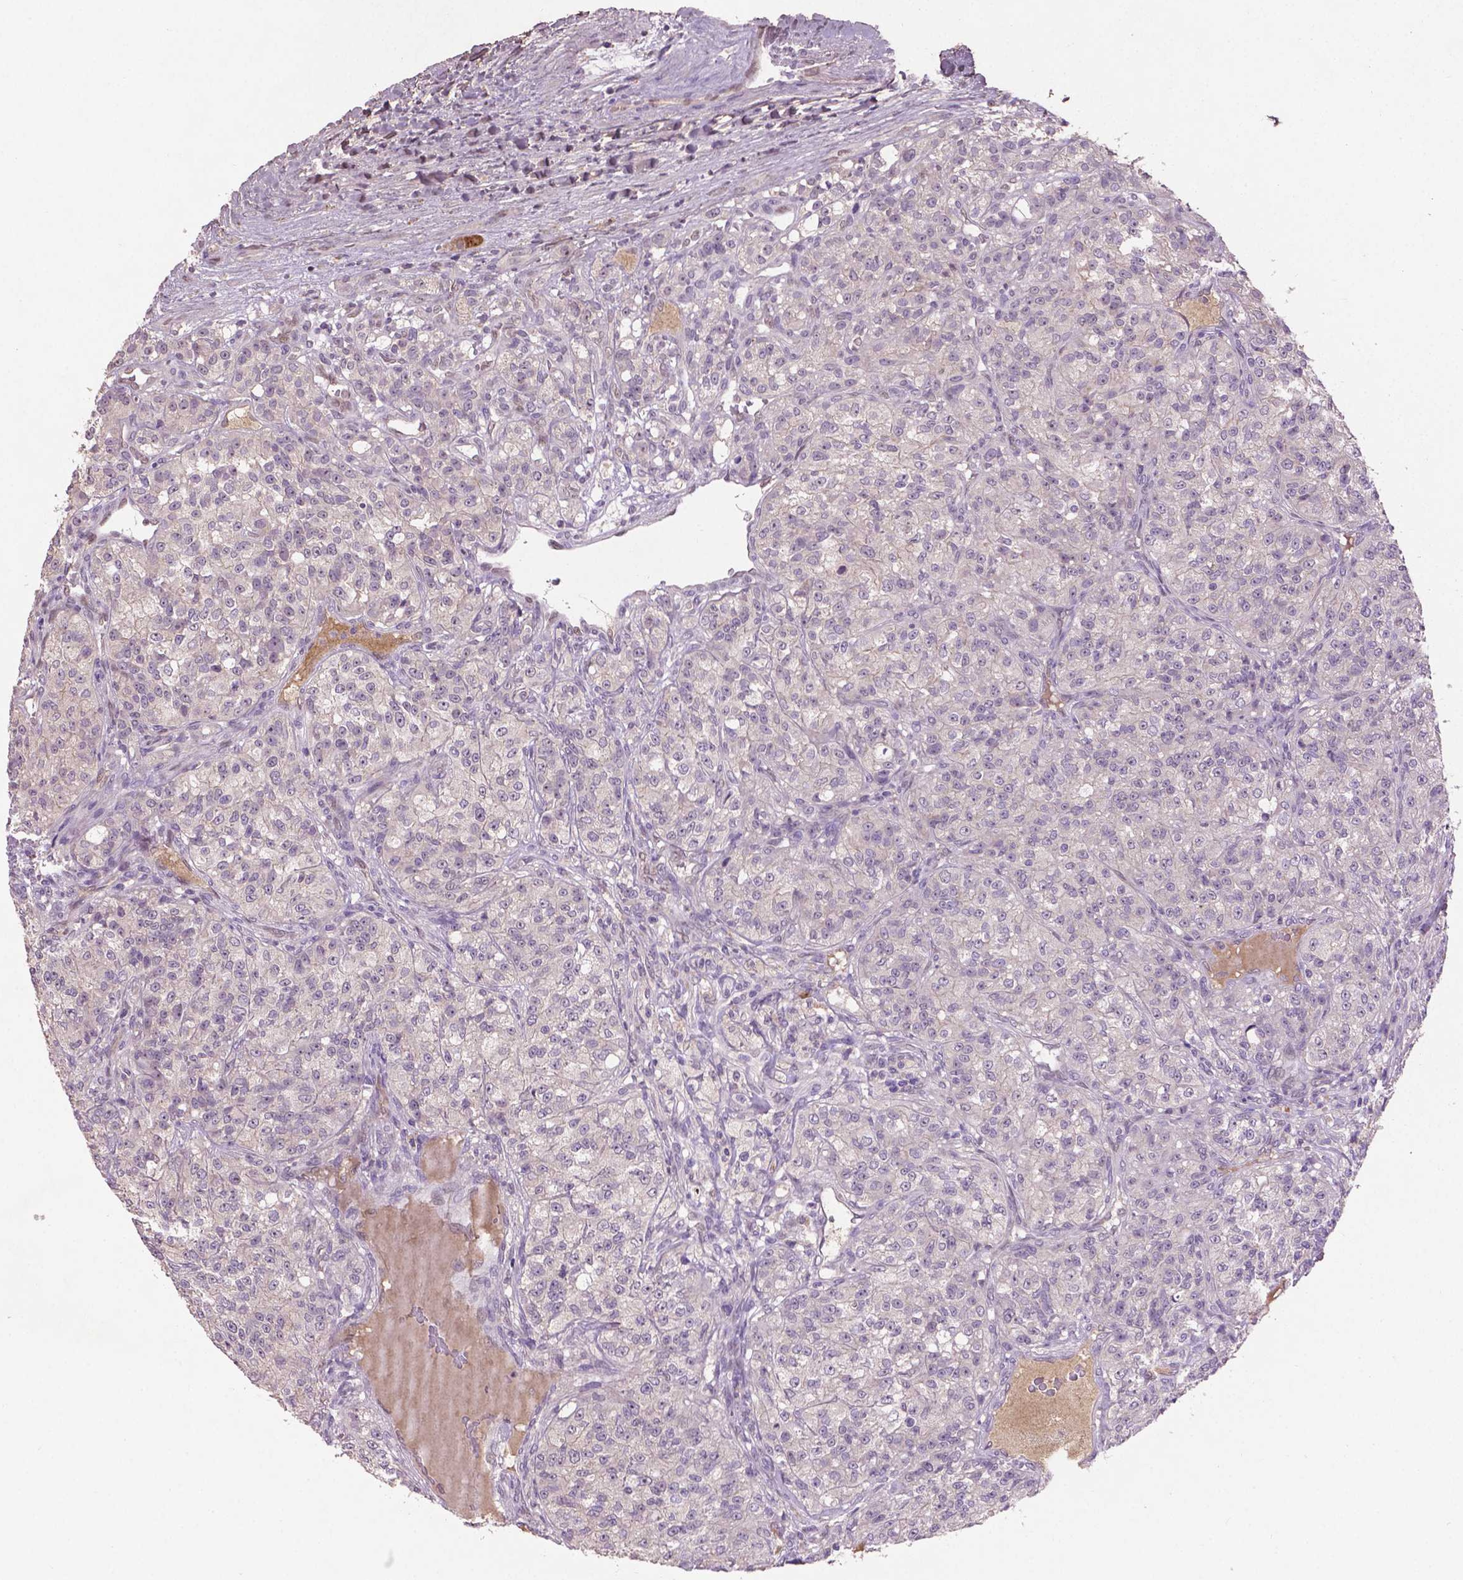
{"staining": {"intensity": "negative", "quantity": "none", "location": "none"}, "tissue": "renal cancer", "cell_type": "Tumor cells", "image_type": "cancer", "snomed": [{"axis": "morphology", "description": "Adenocarcinoma, NOS"}, {"axis": "topography", "description": "Kidney"}], "caption": "This is a histopathology image of immunohistochemistry (IHC) staining of renal adenocarcinoma, which shows no staining in tumor cells.", "gene": "SOX17", "patient": {"sex": "female", "age": 63}}